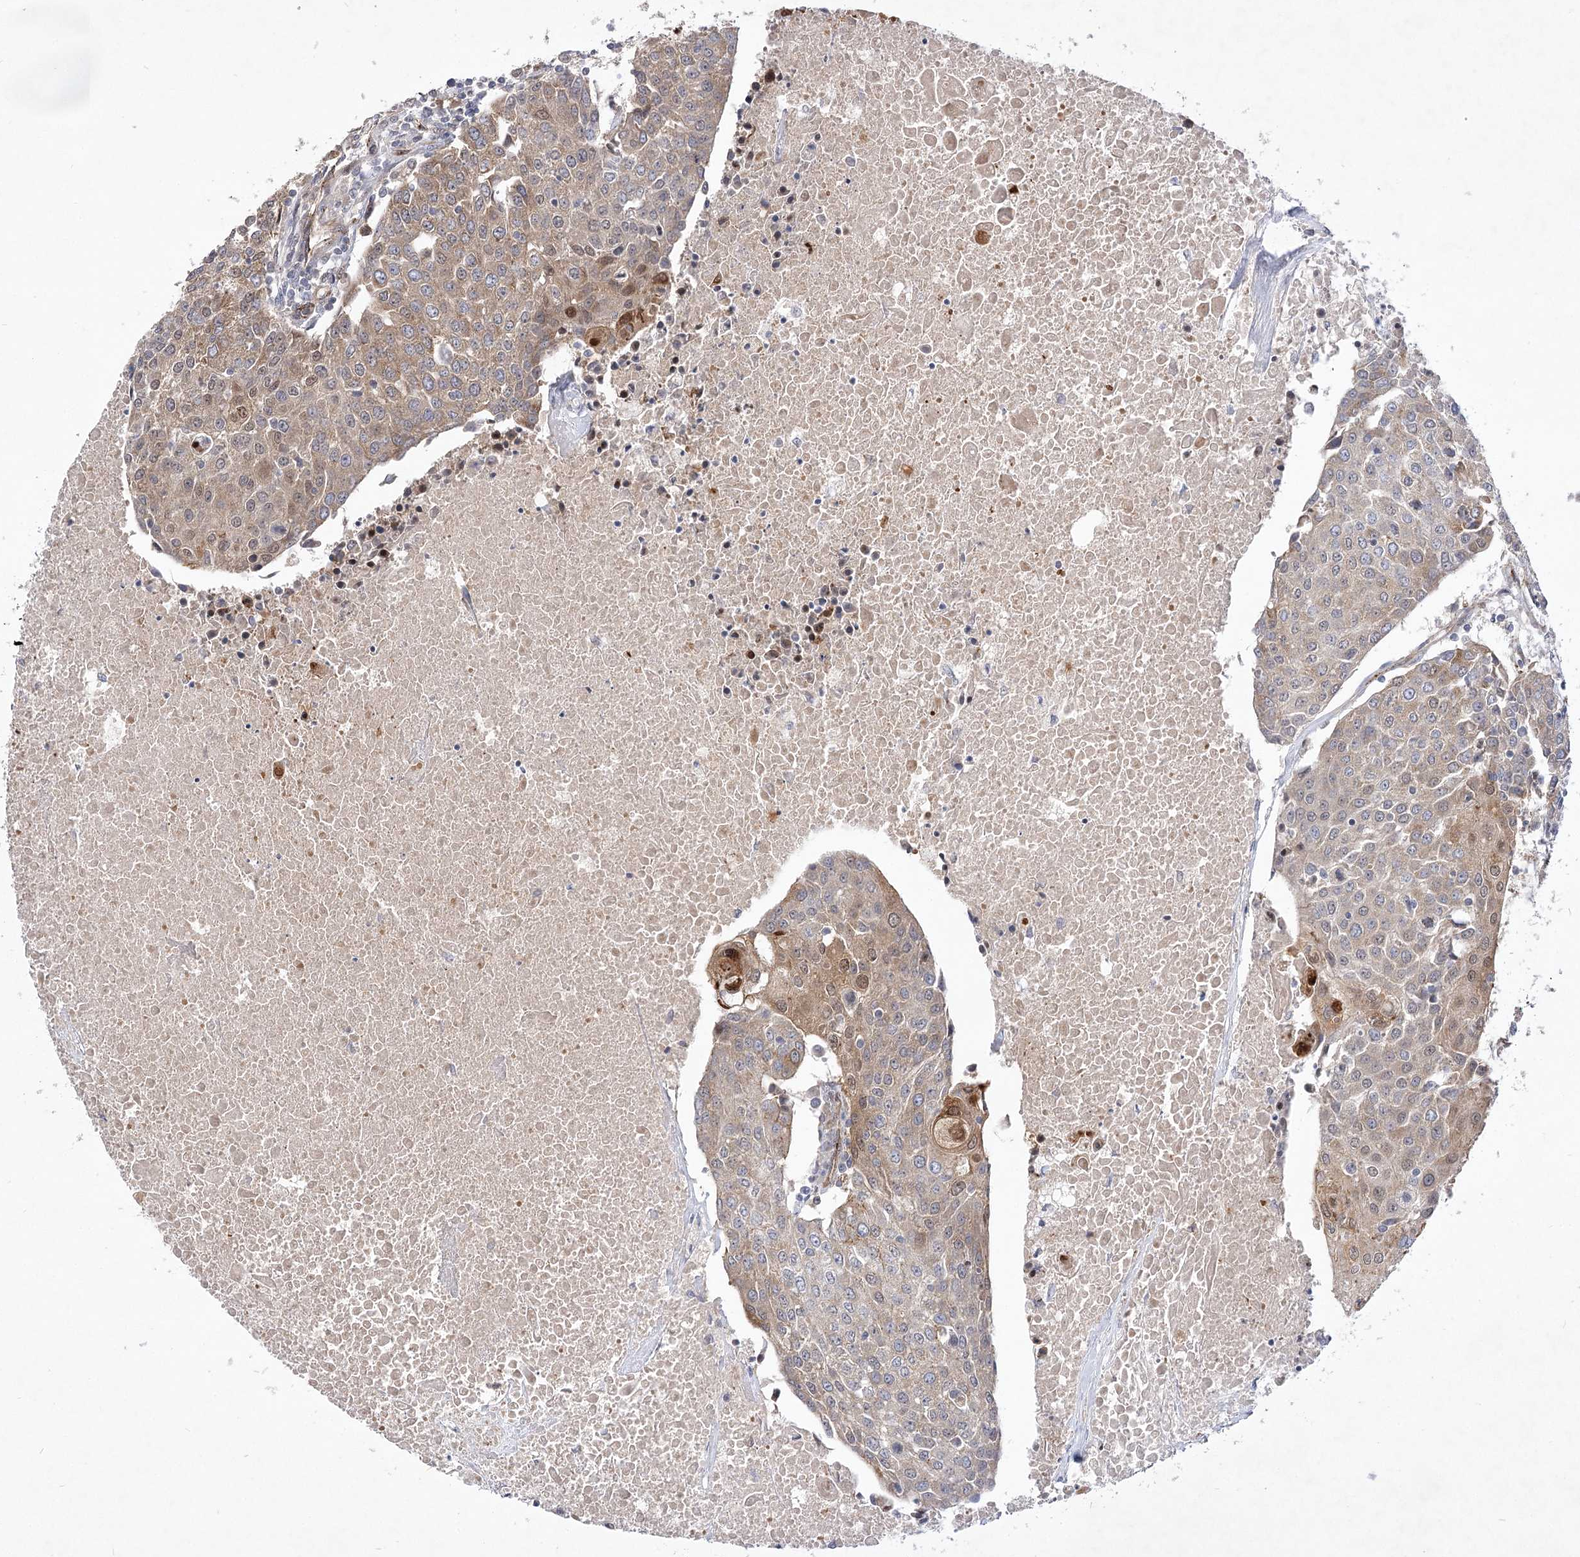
{"staining": {"intensity": "moderate", "quantity": "<25%", "location": "cytoplasmic/membranous"}, "tissue": "urothelial cancer", "cell_type": "Tumor cells", "image_type": "cancer", "snomed": [{"axis": "morphology", "description": "Urothelial carcinoma, High grade"}, {"axis": "topography", "description": "Urinary bladder"}], "caption": "Immunohistochemistry (DAB (3,3'-diaminobenzidine)) staining of human high-grade urothelial carcinoma reveals moderate cytoplasmic/membranous protein expression in about <25% of tumor cells.", "gene": "ARHGAP31", "patient": {"sex": "female", "age": 85}}